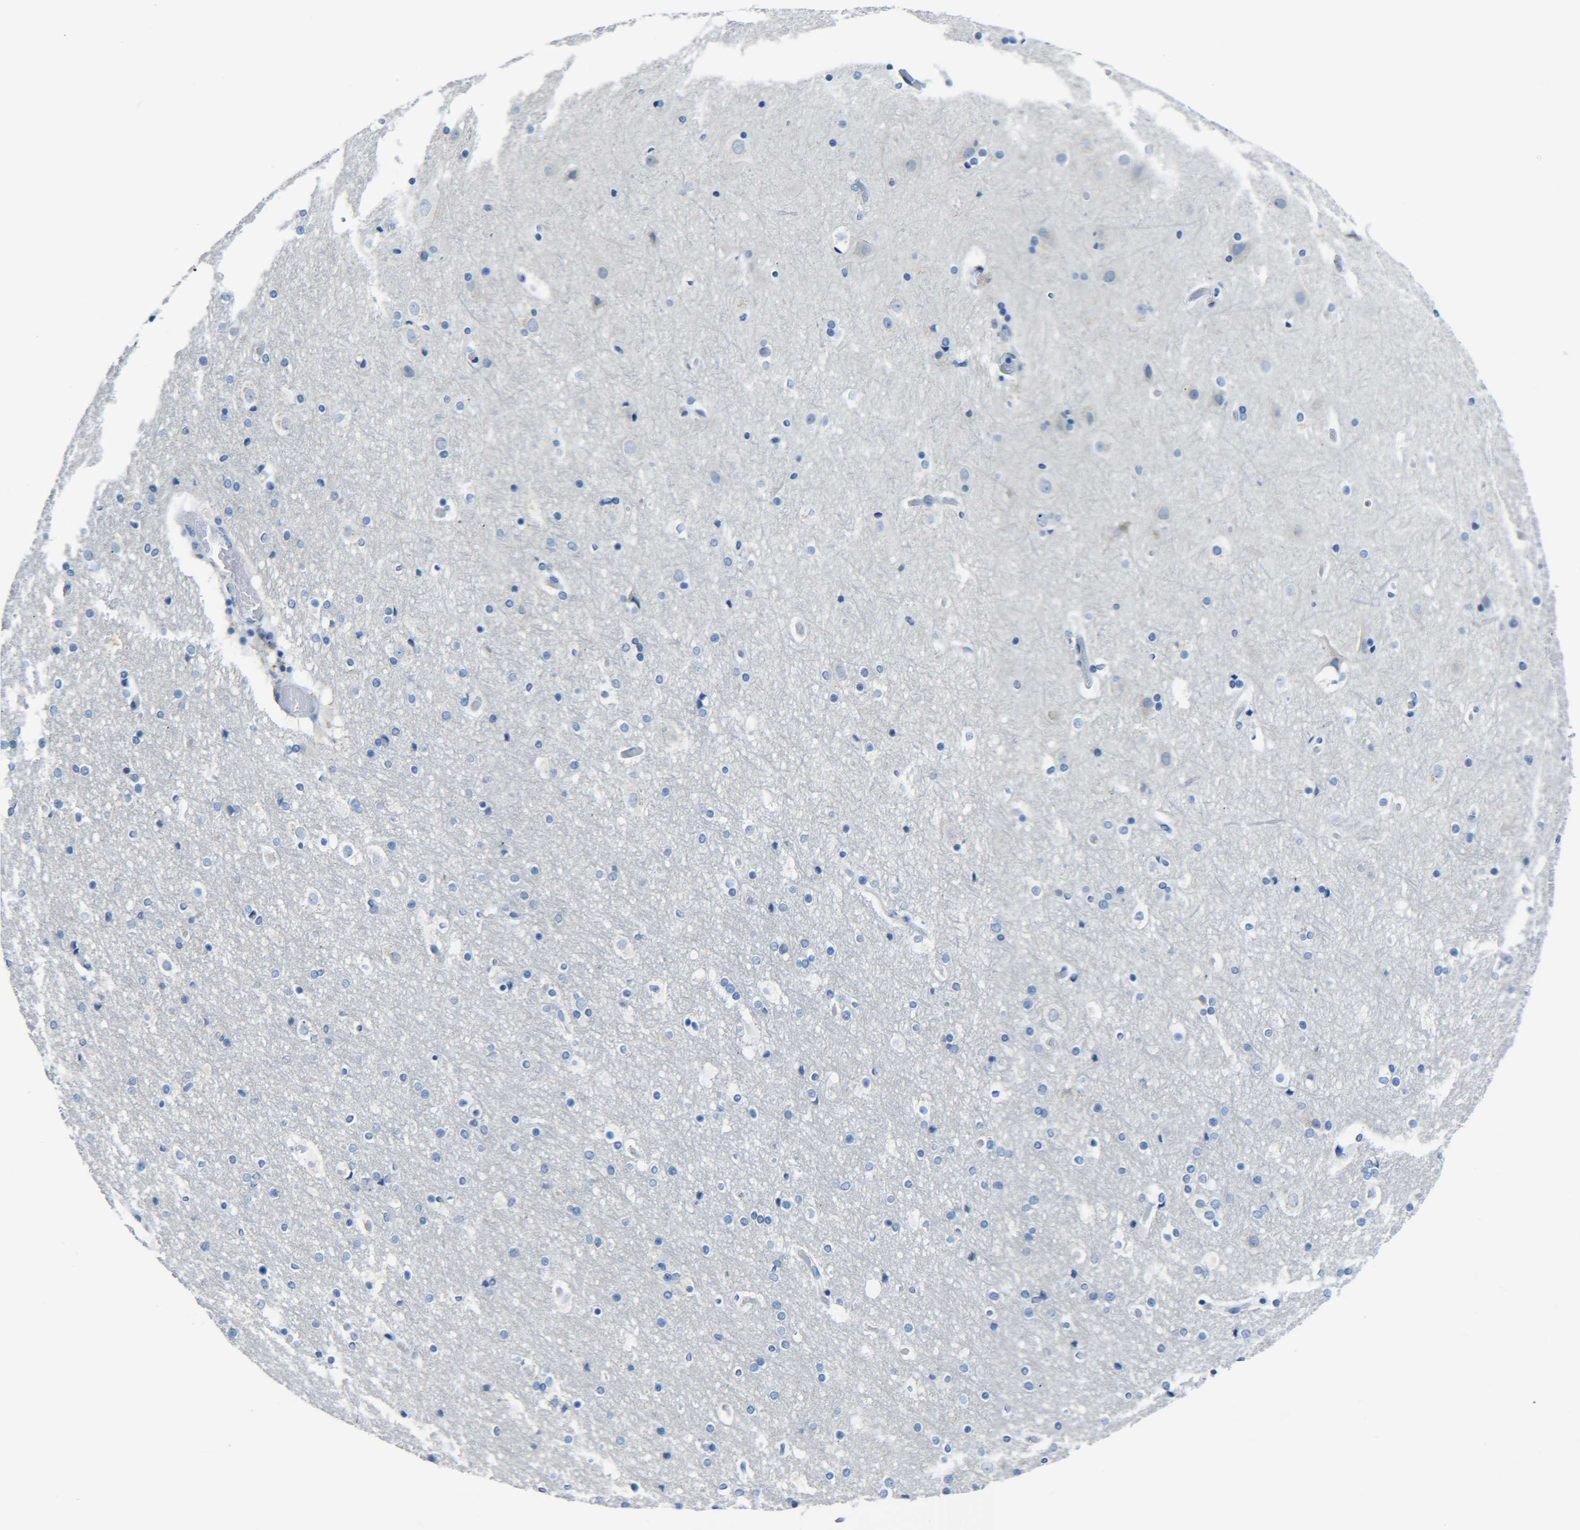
{"staining": {"intensity": "negative", "quantity": "none", "location": "none"}, "tissue": "cerebral cortex", "cell_type": "Endothelial cells", "image_type": "normal", "snomed": [{"axis": "morphology", "description": "Normal tissue, NOS"}, {"axis": "topography", "description": "Cerebral cortex"}], "caption": "This is an immunohistochemistry photomicrograph of unremarkable human cerebral cortex. There is no positivity in endothelial cells.", "gene": "C15orf48", "patient": {"sex": "male", "age": 57}}